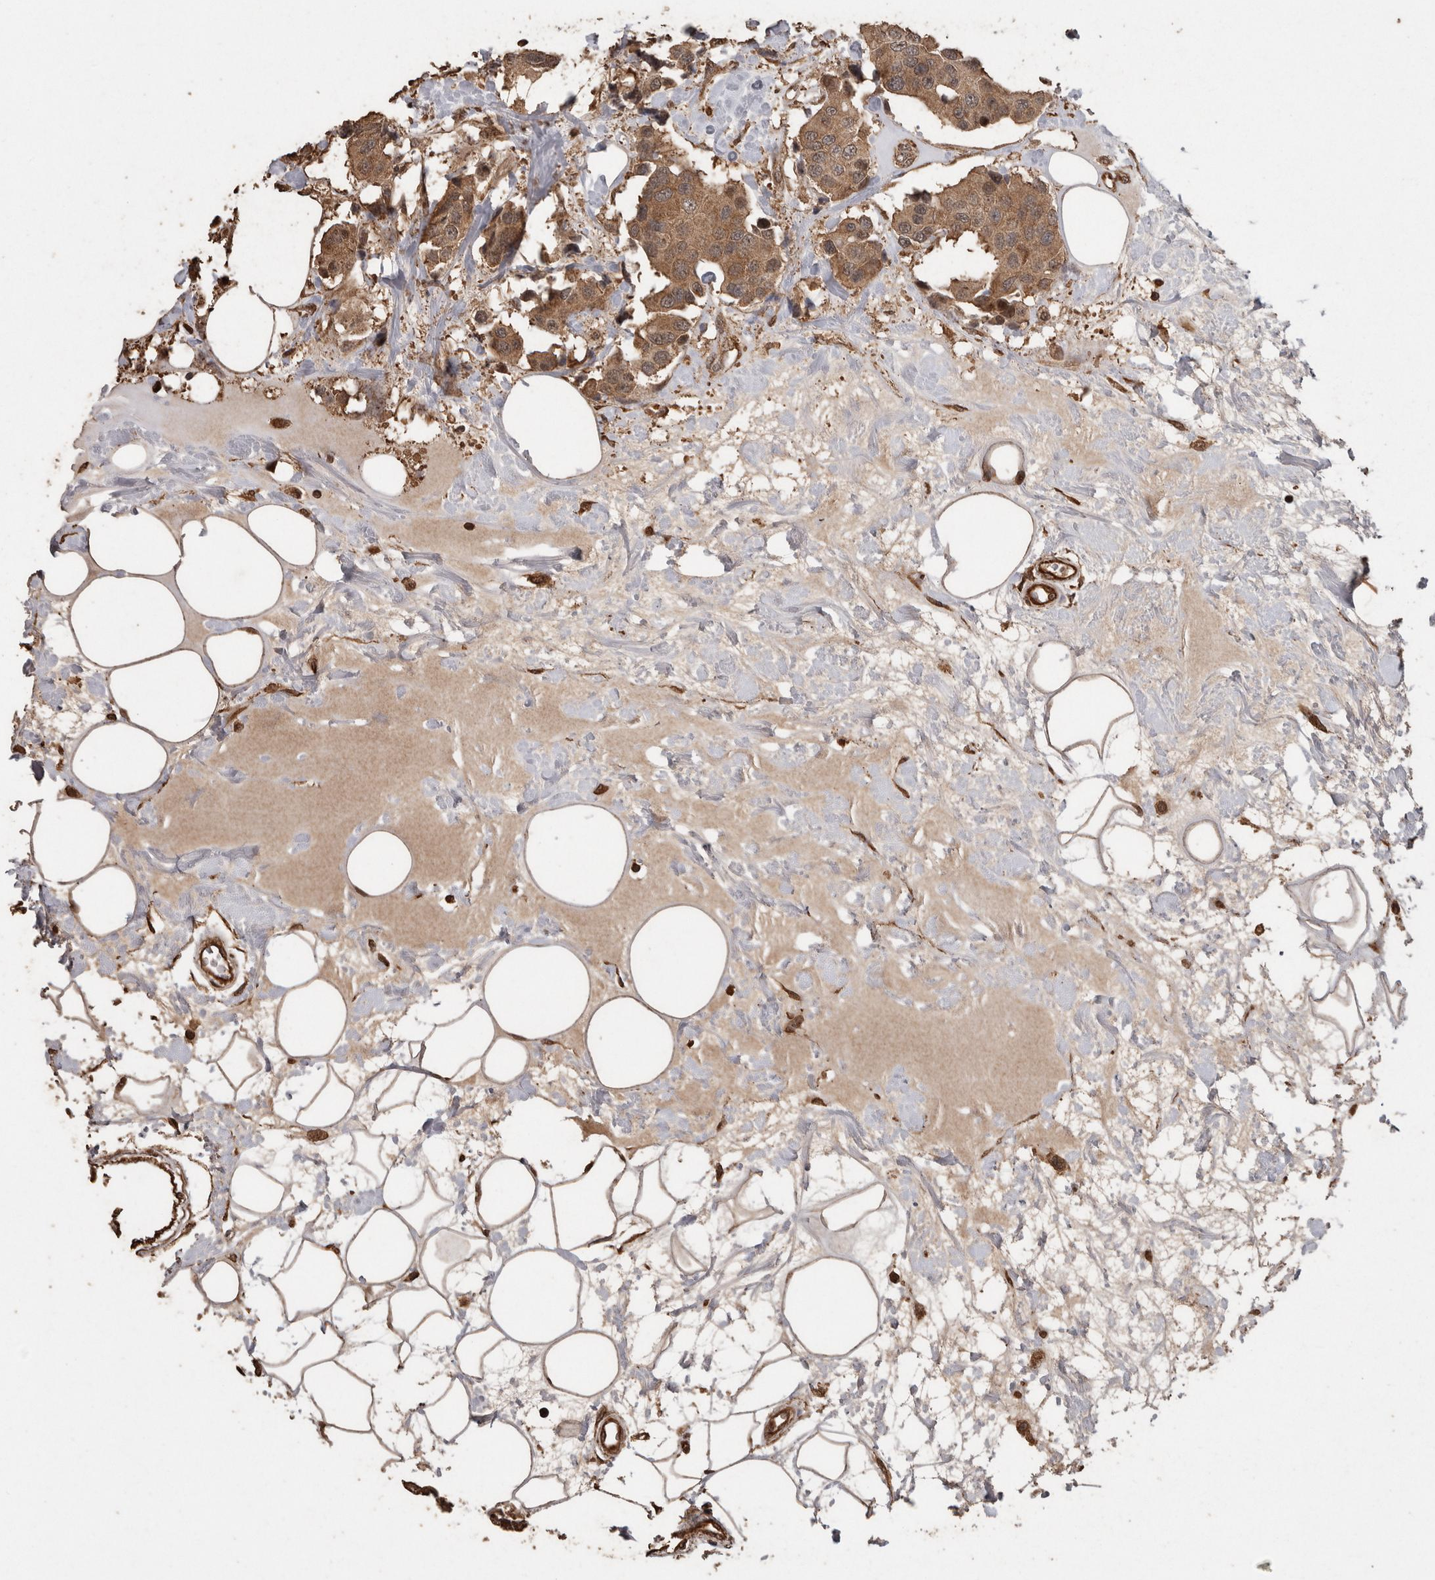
{"staining": {"intensity": "moderate", "quantity": ">75%", "location": "cytoplasmic/membranous"}, "tissue": "breast cancer", "cell_type": "Tumor cells", "image_type": "cancer", "snomed": [{"axis": "morphology", "description": "Normal tissue, NOS"}, {"axis": "morphology", "description": "Duct carcinoma"}, {"axis": "topography", "description": "Breast"}], "caption": "An IHC micrograph of tumor tissue is shown. Protein staining in brown shows moderate cytoplasmic/membranous positivity in breast cancer within tumor cells. Using DAB (brown) and hematoxylin (blue) stains, captured at high magnification using brightfield microscopy.", "gene": "PINK1", "patient": {"sex": "female", "age": 39}}